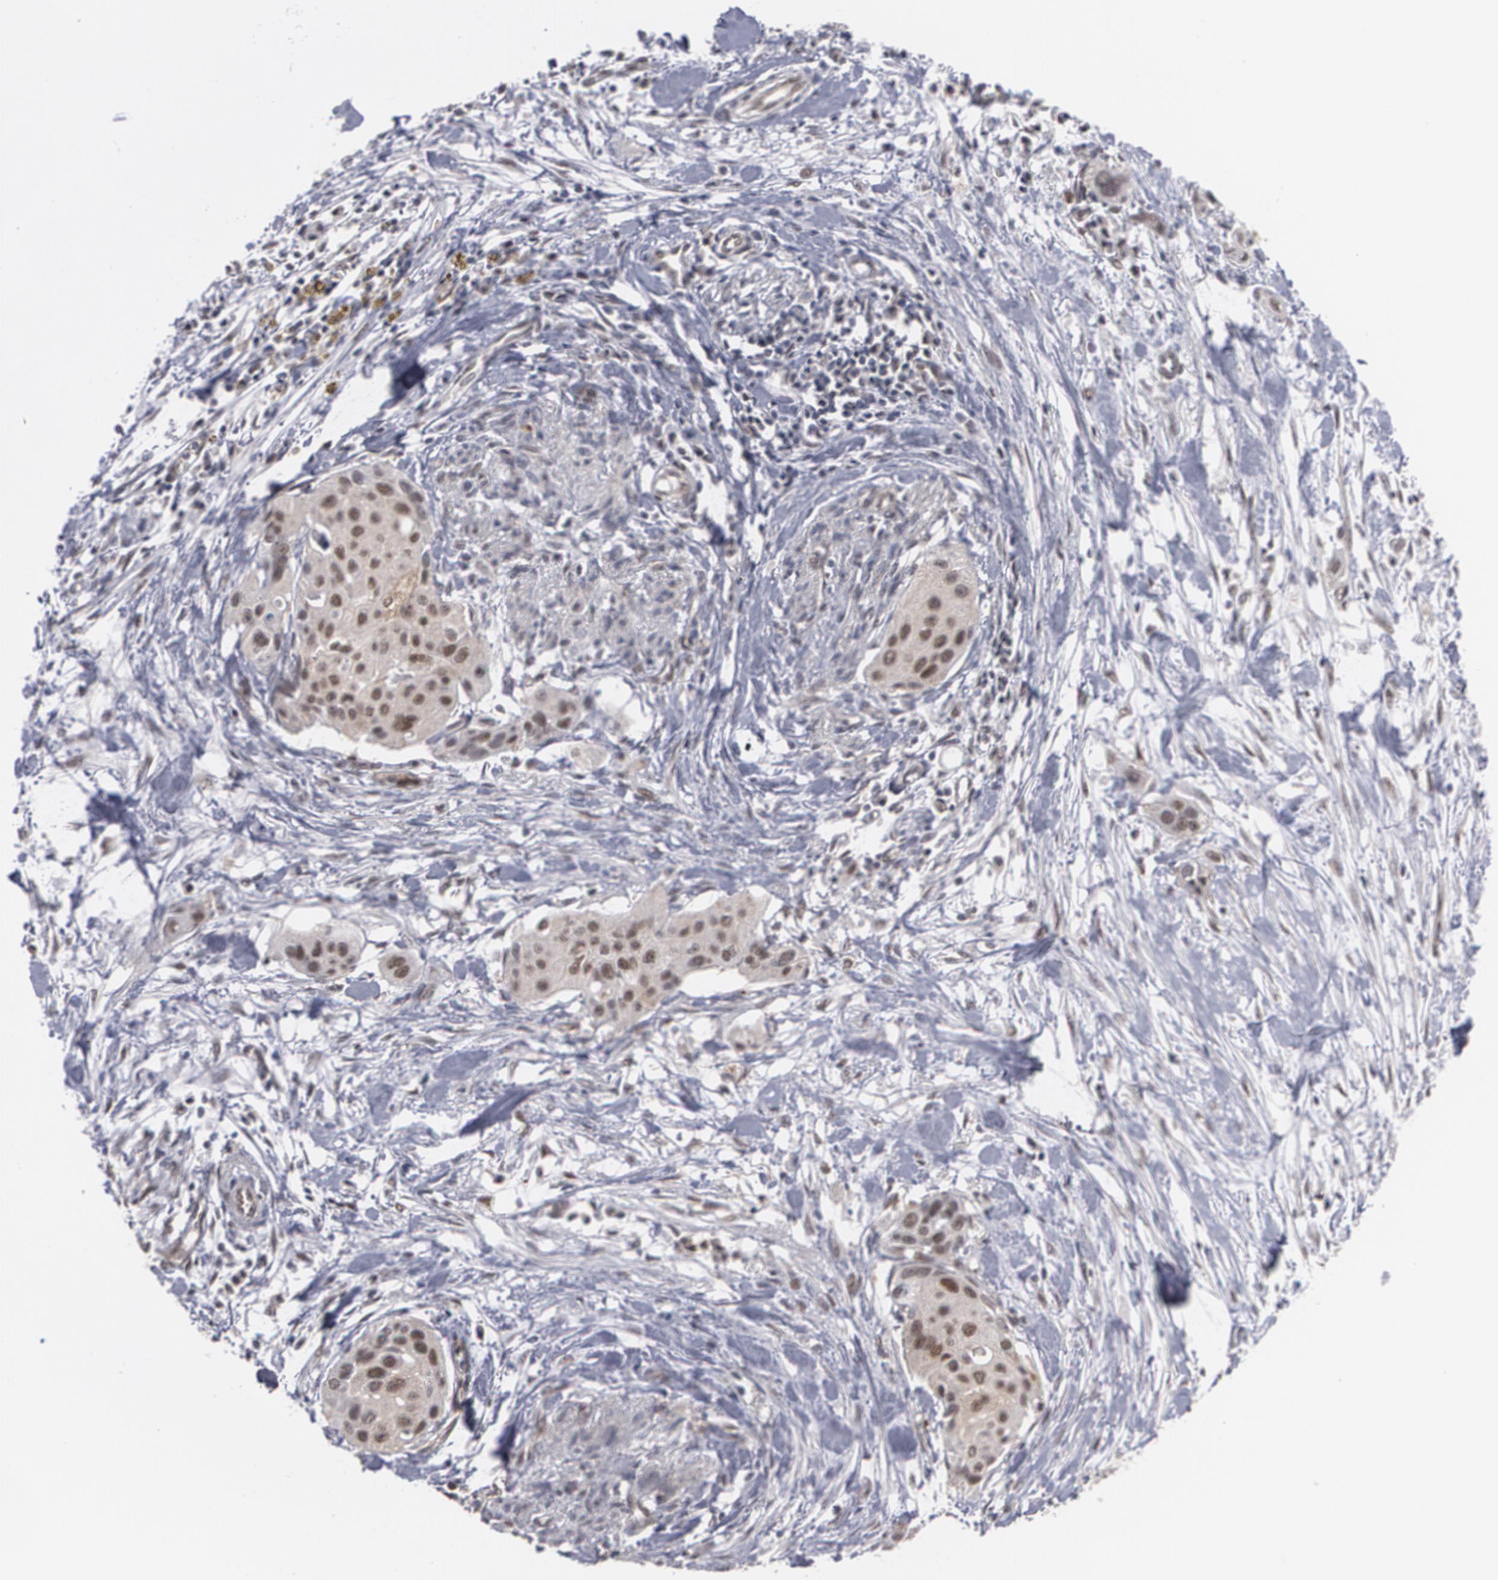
{"staining": {"intensity": "moderate", "quantity": ">75%", "location": "nuclear"}, "tissue": "pancreatic cancer", "cell_type": "Tumor cells", "image_type": "cancer", "snomed": [{"axis": "morphology", "description": "Adenocarcinoma, NOS"}, {"axis": "topography", "description": "Pancreas"}], "caption": "Moderate nuclear protein staining is present in approximately >75% of tumor cells in pancreatic cancer.", "gene": "INTS6", "patient": {"sex": "female", "age": 60}}